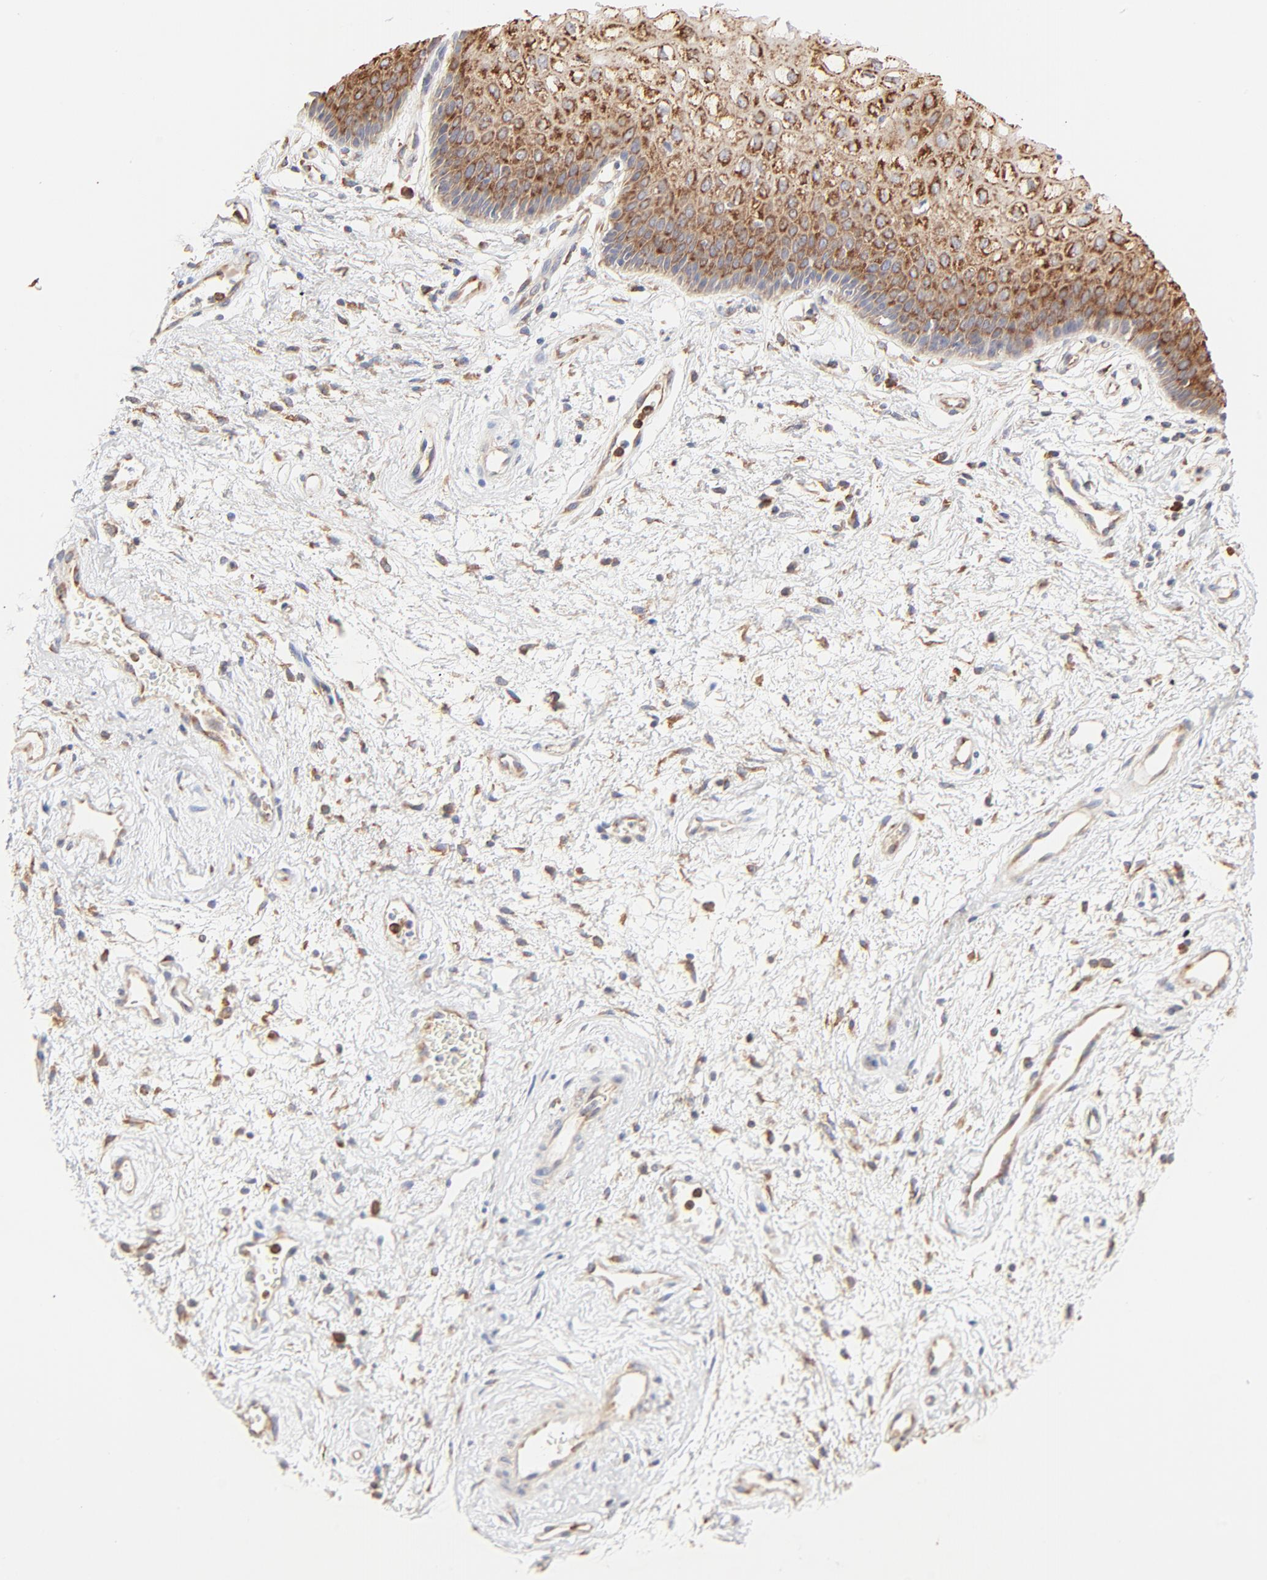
{"staining": {"intensity": "strong", "quantity": ">75%", "location": "cytoplasmic/membranous"}, "tissue": "vagina", "cell_type": "Squamous epithelial cells", "image_type": "normal", "snomed": [{"axis": "morphology", "description": "Normal tissue, NOS"}, {"axis": "topography", "description": "Vagina"}], "caption": "Squamous epithelial cells demonstrate strong cytoplasmic/membranous staining in approximately >75% of cells in normal vagina.", "gene": "RPS20", "patient": {"sex": "female", "age": 34}}